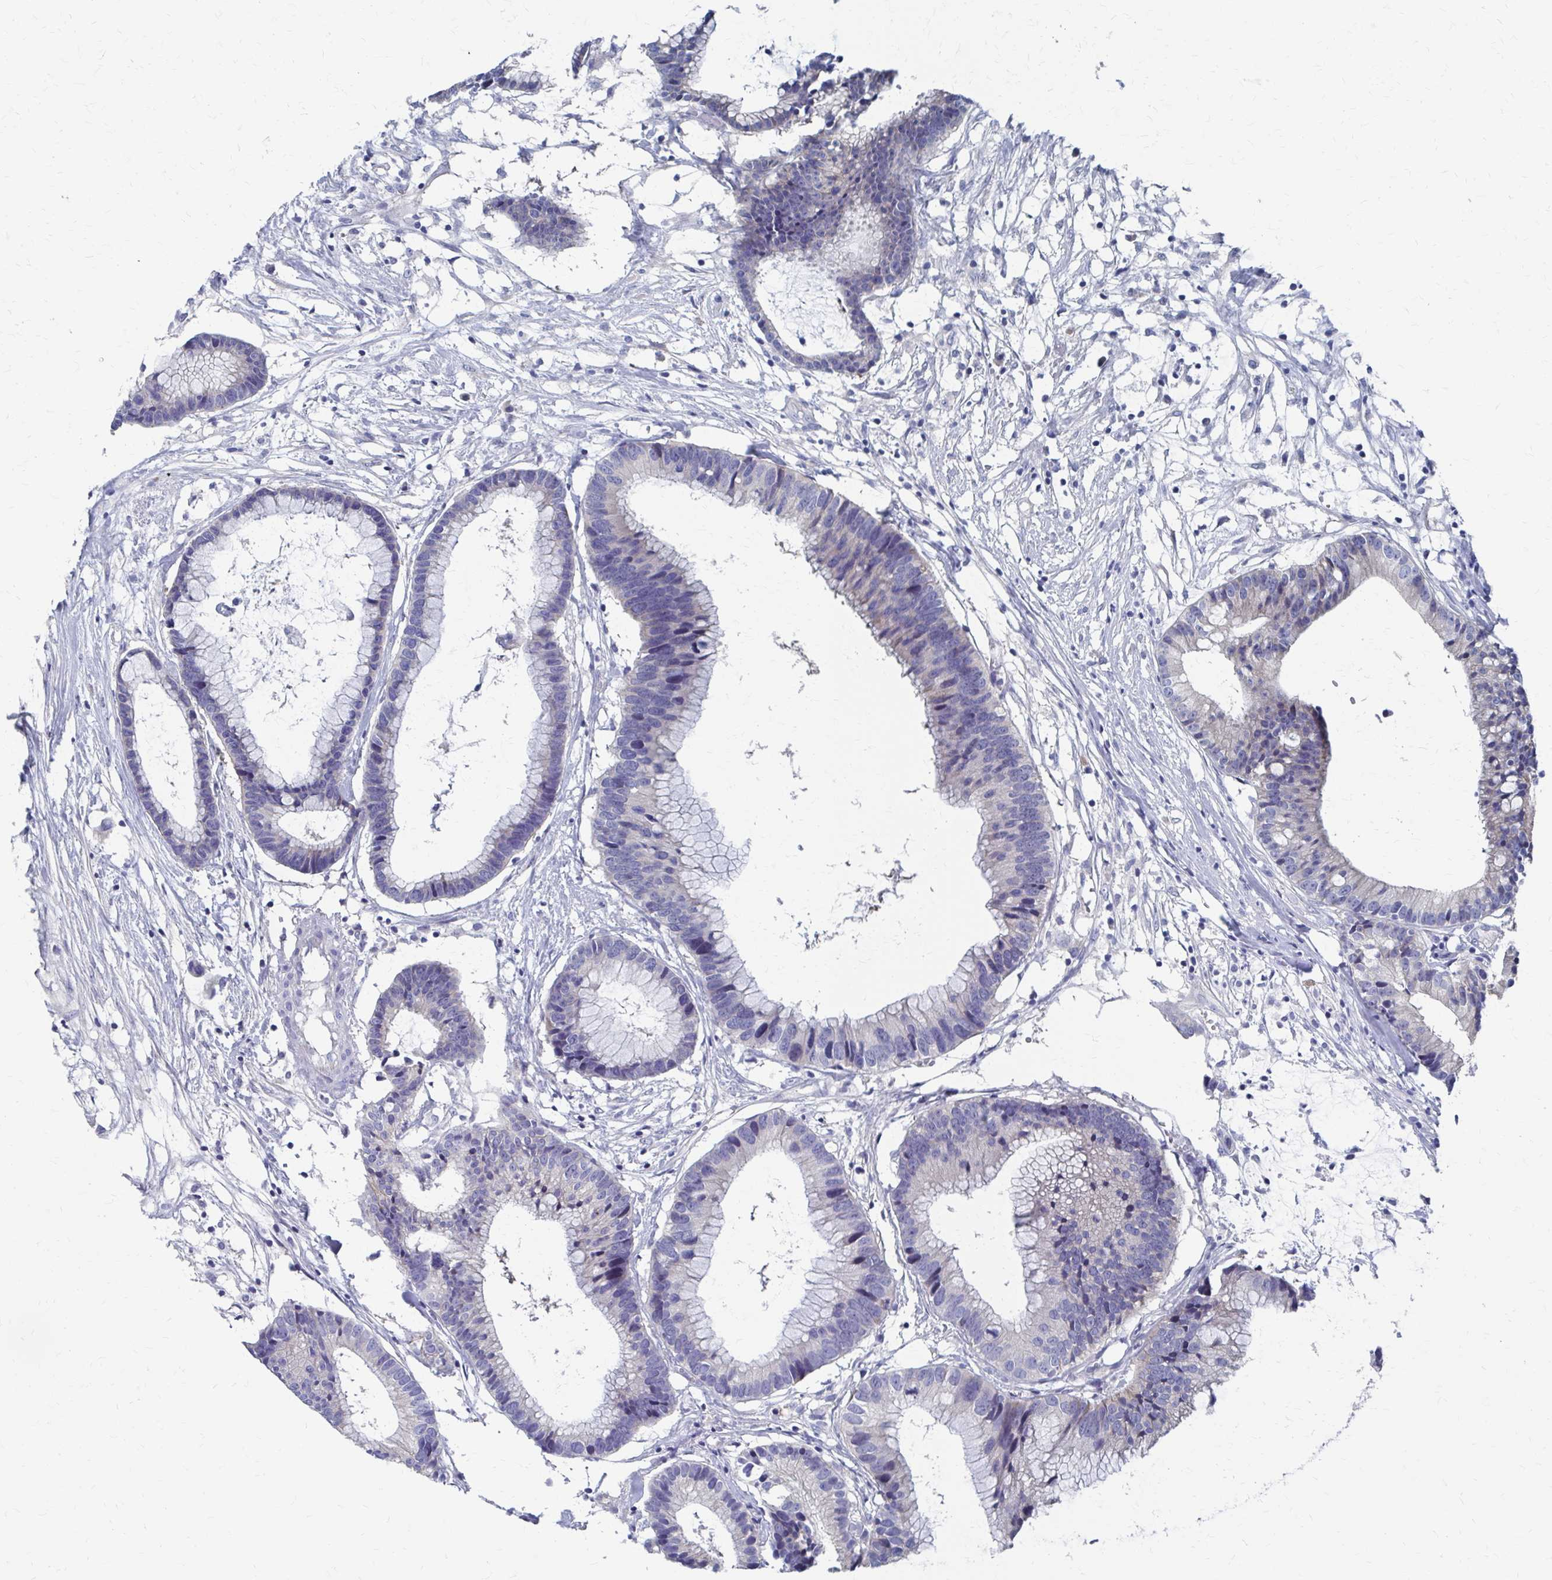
{"staining": {"intensity": "negative", "quantity": "none", "location": "none"}, "tissue": "colorectal cancer", "cell_type": "Tumor cells", "image_type": "cancer", "snomed": [{"axis": "morphology", "description": "Adenocarcinoma, NOS"}, {"axis": "topography", "description": "Colon"}], "caption": "Tumor cells are negative for brown protein staining in colorectal adenocarcinoma. (DAB IHC with hematoxylin counter stain).", "gene": "PLEKHG7", "patient": {"sex": "female", "age": 78}}